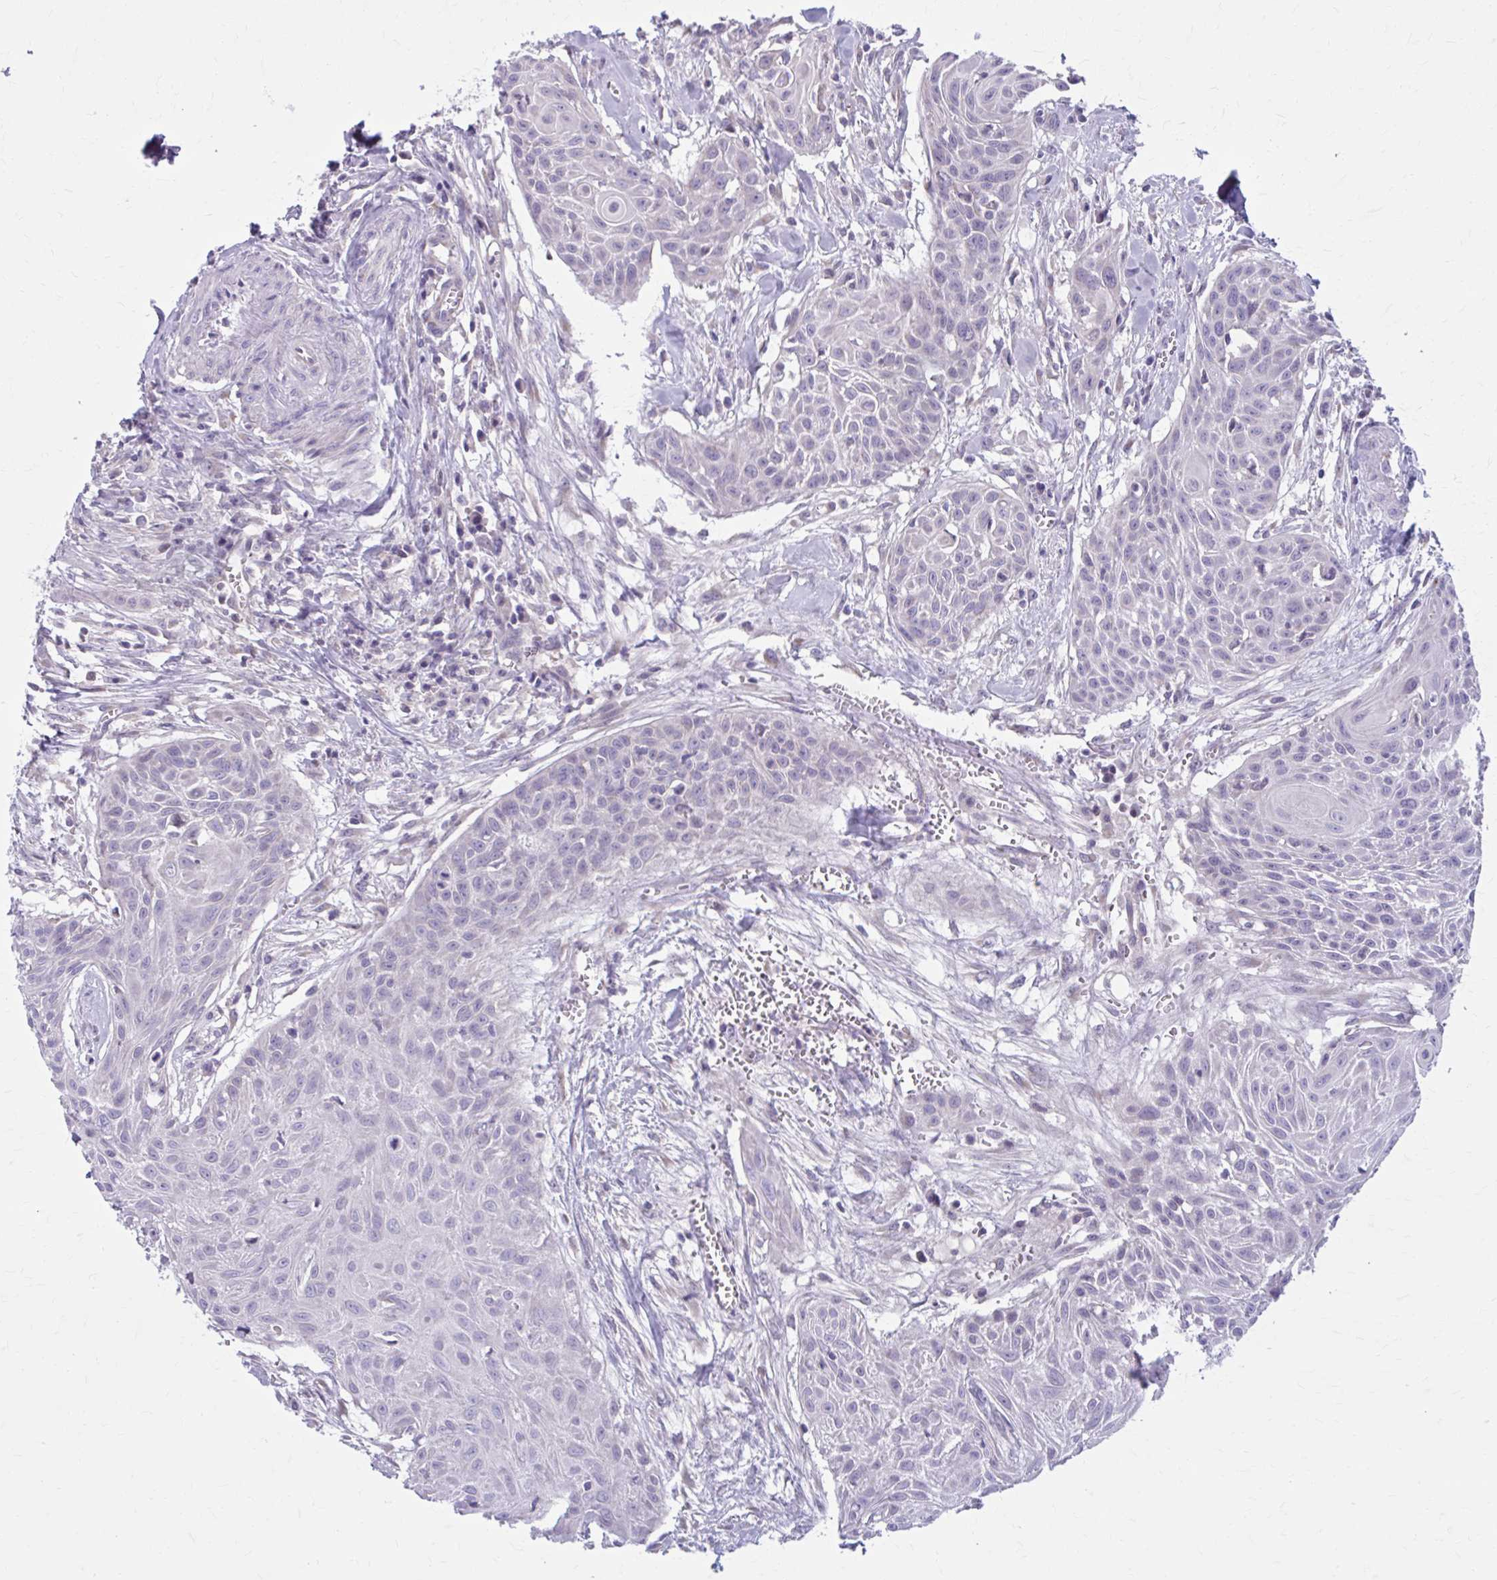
{"staining": {"intensity": "negative", "quantity": "none", "location": "none"}, "tissue": "head and neck cancer", "cell_type": "Tumor cells", "image_type": "cancer", "snomed": [{"axis": "morphology", "description": "Squamous cell carcinoma, NOS"}, {"axis": "topography", "description": "Lymph node"}, {"axis": "topography", "description": "Salivary gland"}, {"axis": "topography", "description": "Head-Neck"}], "caption": "An image of head and neck cancer stained for a protein reveals no brown staining in tumor cells.", "gene": "CHST3", "patient": {"sex": "female", "age": 74}}